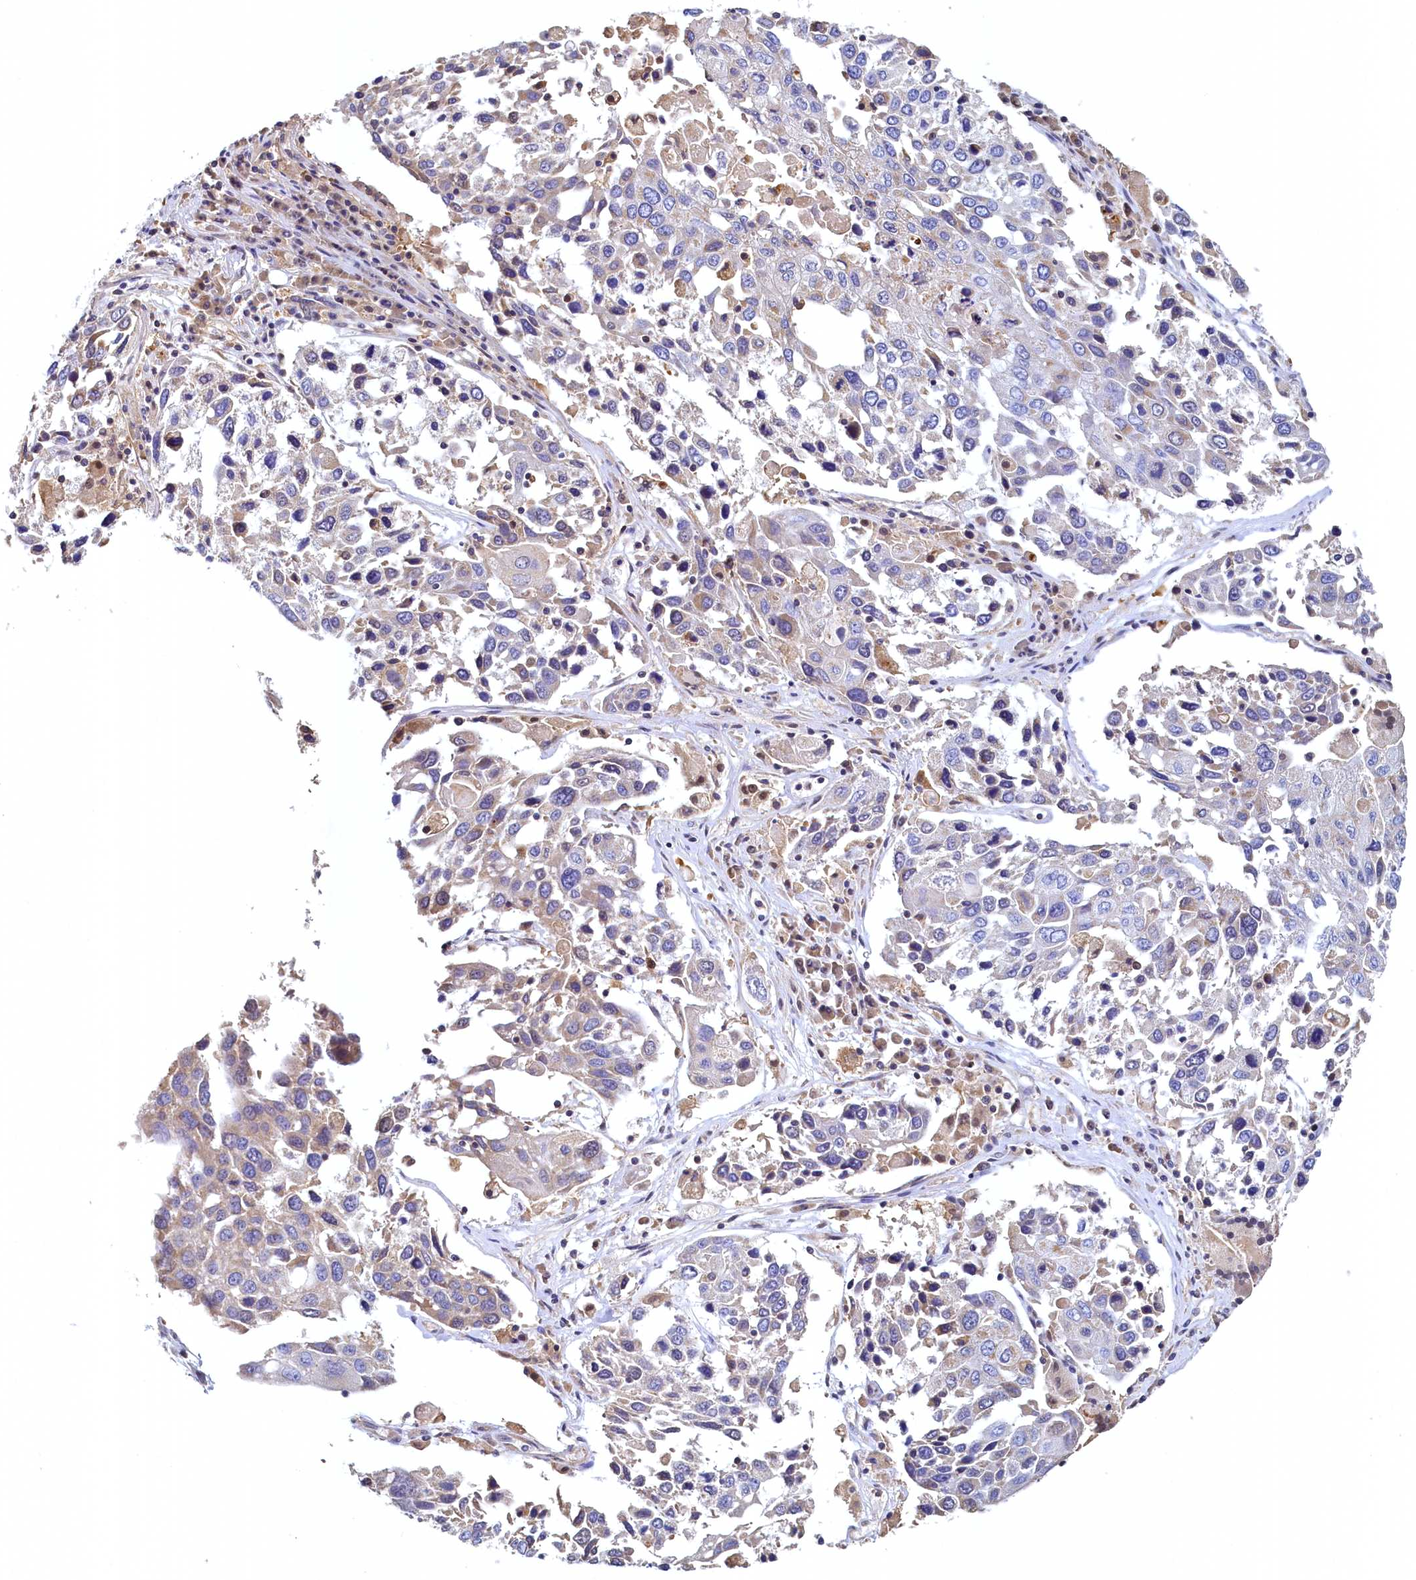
{"staining": {"intensity": "weak", "quantity": "<25%", "location": "cytoplasmic/membranous"}, "tissue": "lung cancer", "cell_type": "Tumor cells", "image_type": "cancer", "snomed": [{"axis": "morphology", "description": "Squamous cell carcinoma, NOS"}, {"axis": "topography", "description": "Lung"}], "caption": "Micrograph shows no protein staining in tumor cells of squamous cell carcinoma (lung) tissue.", "gene": "PAAF1", "patient": {"sex": "male", "age": 65}}